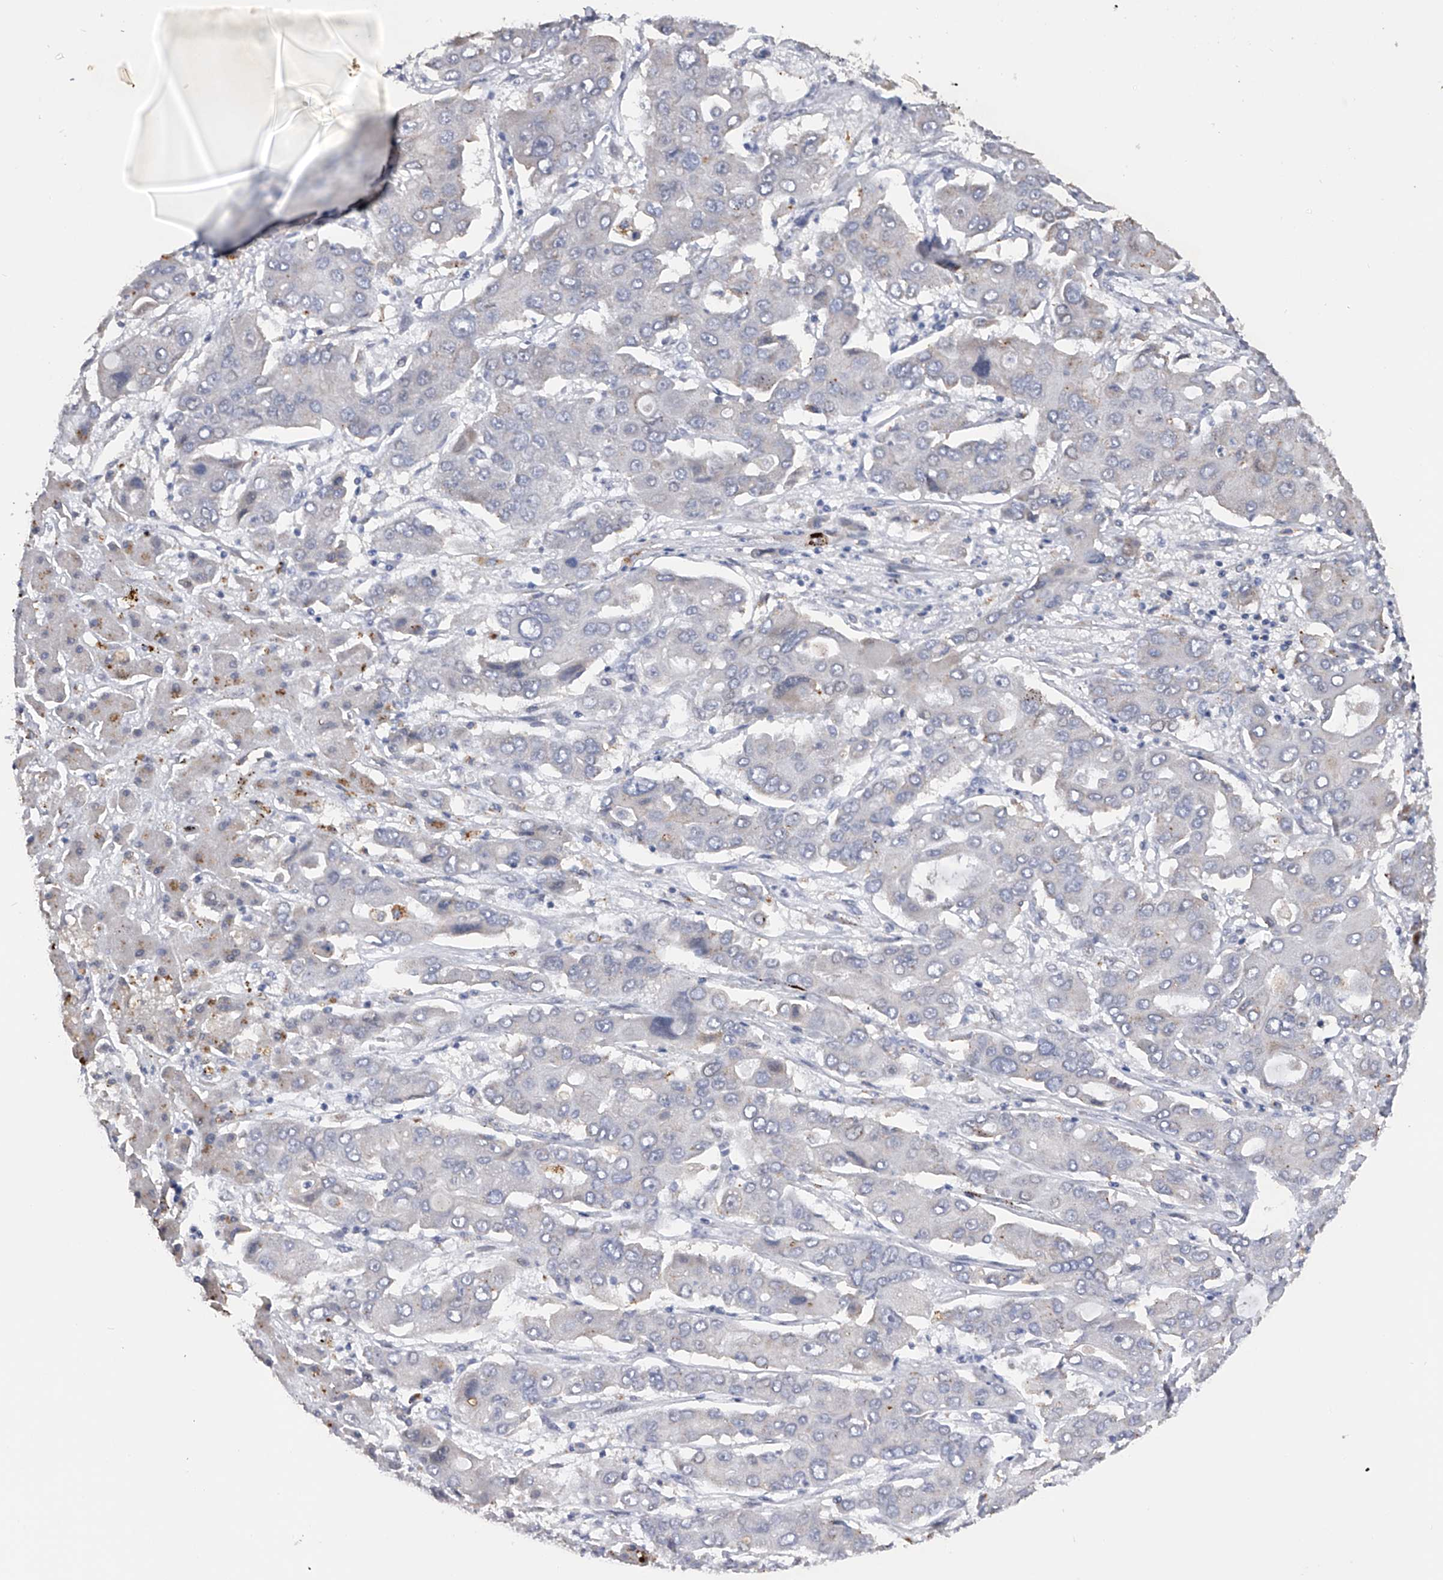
{"staining": {"intensity": "negative", "quantity": "none", "location": "none"}, "tissue": "liver cancer", "cell_type": "Tumor cells", "image_type": "cancer", "snomed": [{"axis": "morphology", "description": "Cholangiocarcinoma"}, {"axis": "topography", "description": "Liver"}], "caption": "Micrograph shows no protein staining in tumor cells of liver cholangiocarcinoma tissue. The staining is performed using DAB (3,3'-diaminobenzidine) brown chromogen with nuclei counter-stained in using hematoxylin.", "gene": "RWDD2A", "patient": {"sex": "male", "age": 67}}